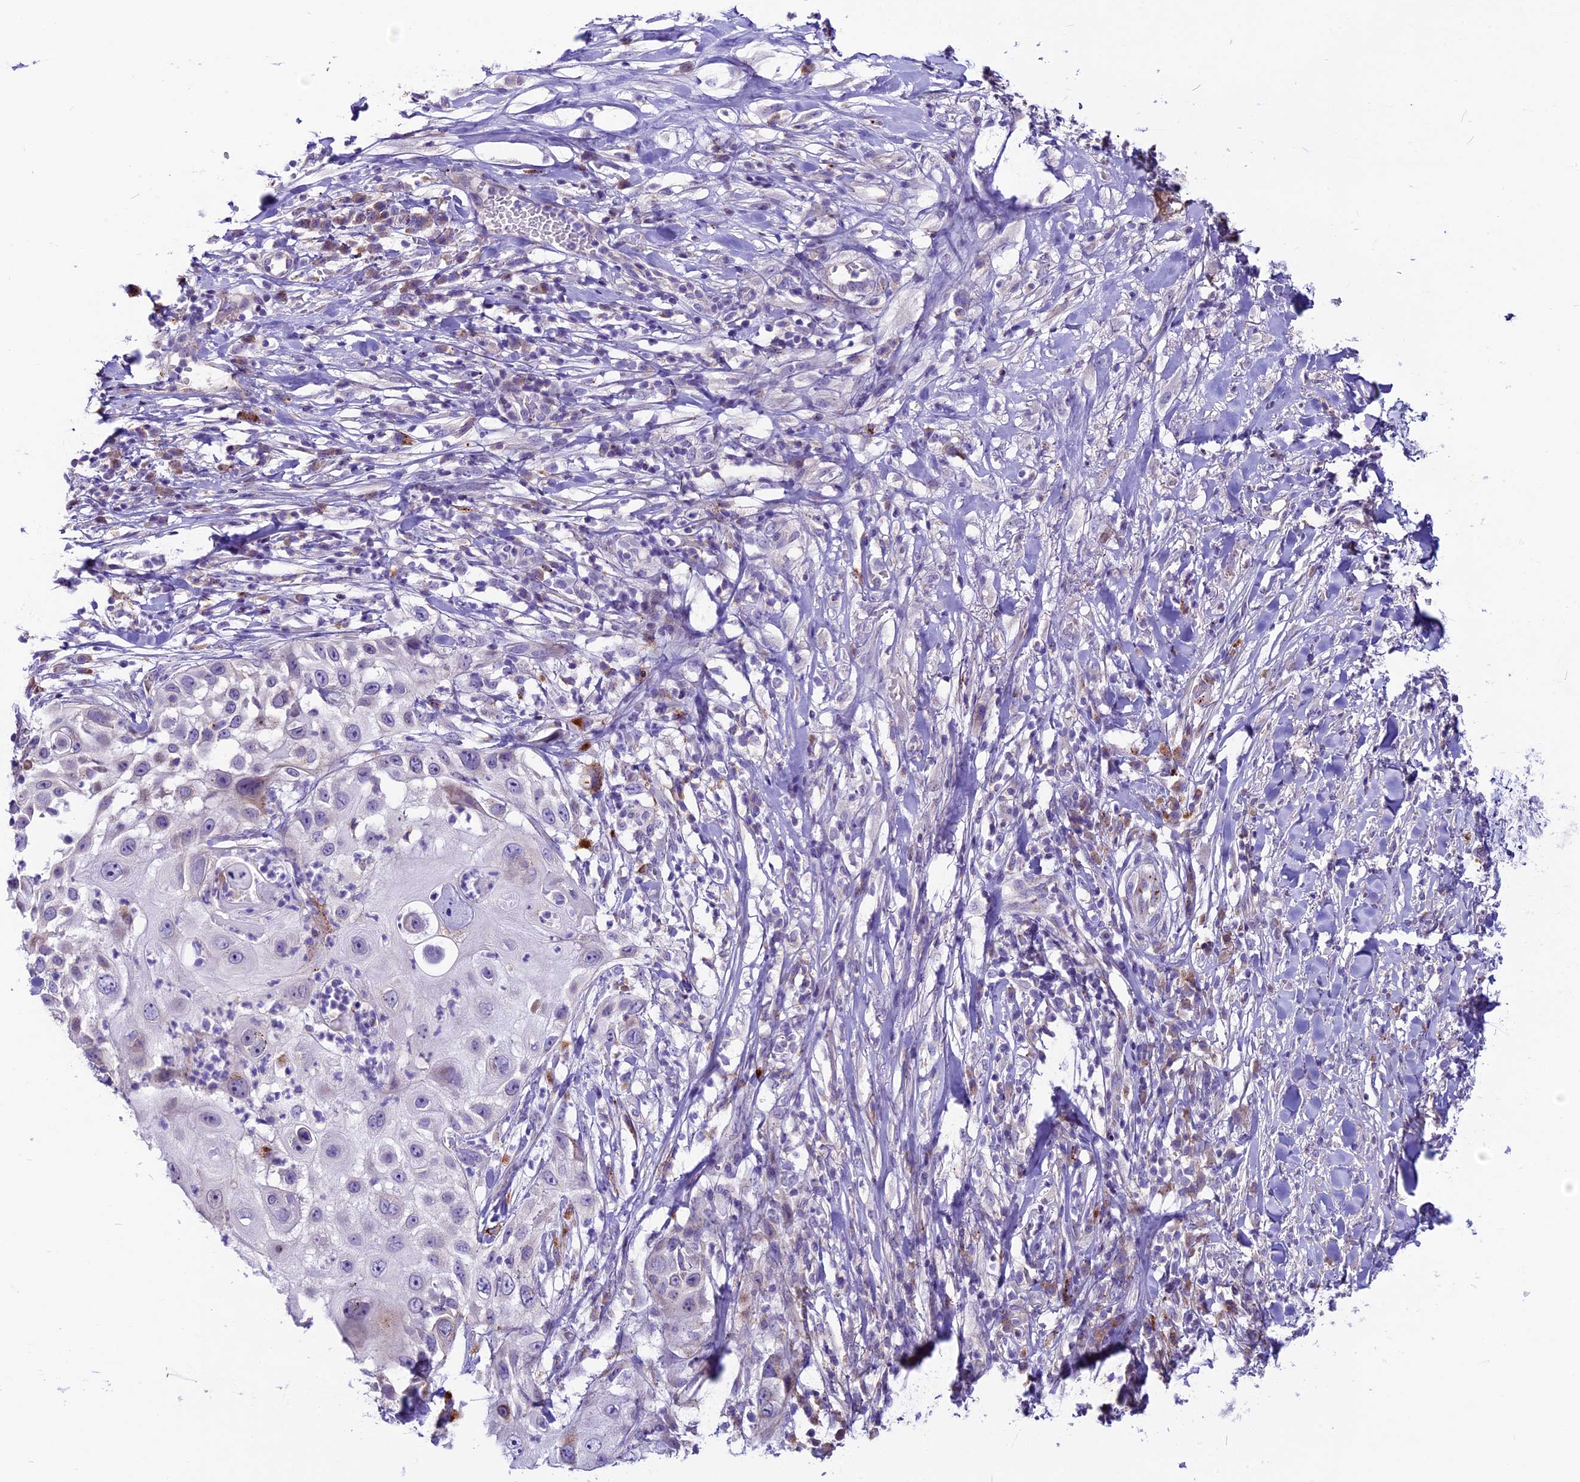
{"staining": {"intensity": "moderate", "quantity": "25%-75%", "location": "cytoplasmic/membranous"}, "tissue": "skin cancer", "cell_type": "Tumor cells", "image_type": "cancer", "snomed": [{"axis": "morphology", "description": "Squamous cell carcinoma, NOS"}, {"axis": "topography", "description": "Skin"}], "caption": "Protein staining of skin cancer (squamous cell carcinoma) tissue shows moderate cytoplasmic/membranous positivity in about 25%-75% of tumor cells.", "gene": "THRSP", "patient": {"sex": "female", "age": 44}}